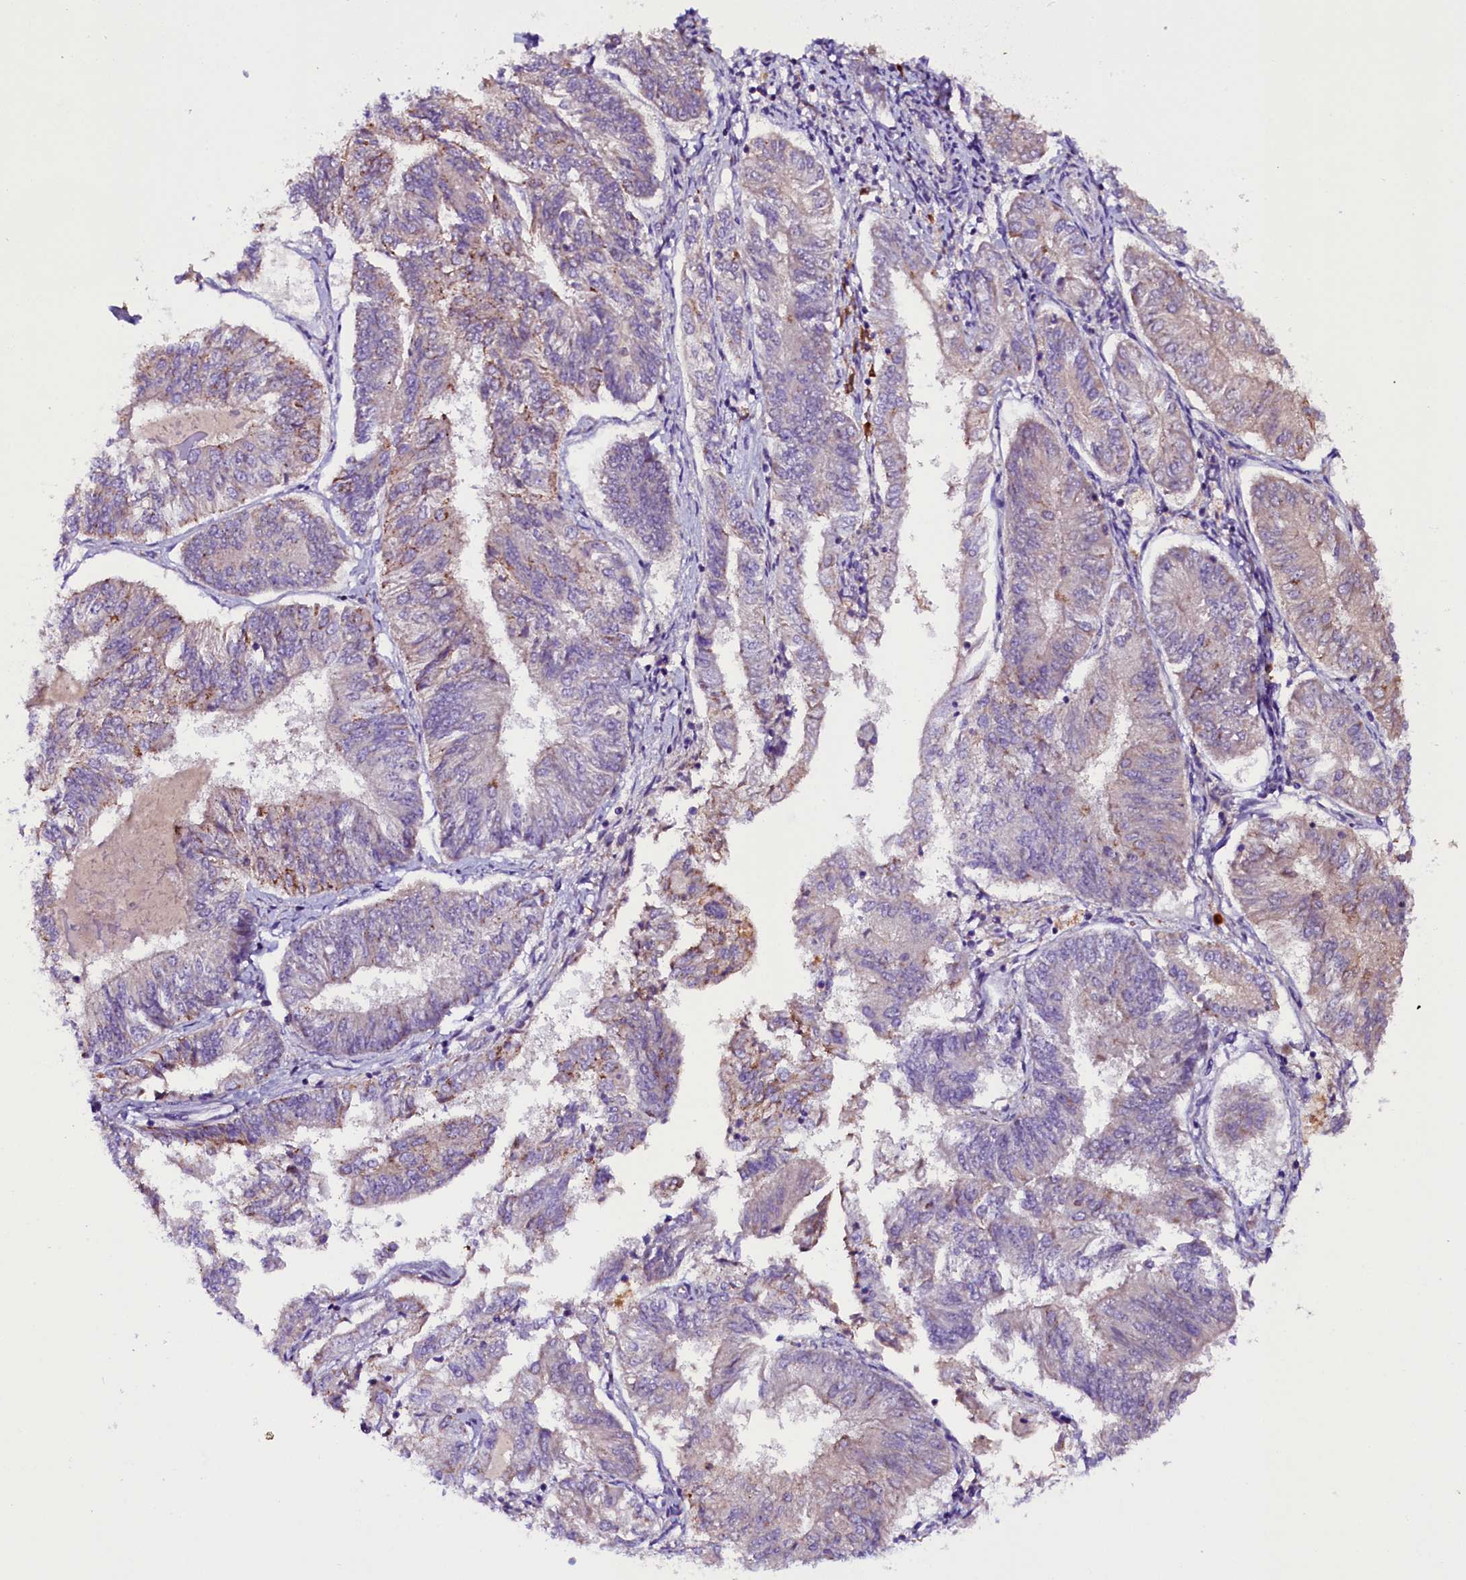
{"staining": {"intensity": "weak", "quantity": "<25%", "location": "cytoplasmic/membranous"}, "tissue": "endometrial cancer", "cell_type": "Tumor cells", "image_type": "cancer", "snomed": [{"axis": "morphology", "description": "Adenocarcinoma, NOS"}, {"axis": "topography", "description": "Endometrium"}], "caption": "Immunohistochemistry (IHC) of human endometrial adenocarcinoma shows no expression in tumor cells. The staining was performed using DAB (3,3'-diaminobenzidine) to visualize the protein expression in brown, while the nuclei were stained in blue with hematoxylin (Magnification: 20x).", "gene": "SIX5", "patient": {"sex": "female", "age": 58}}